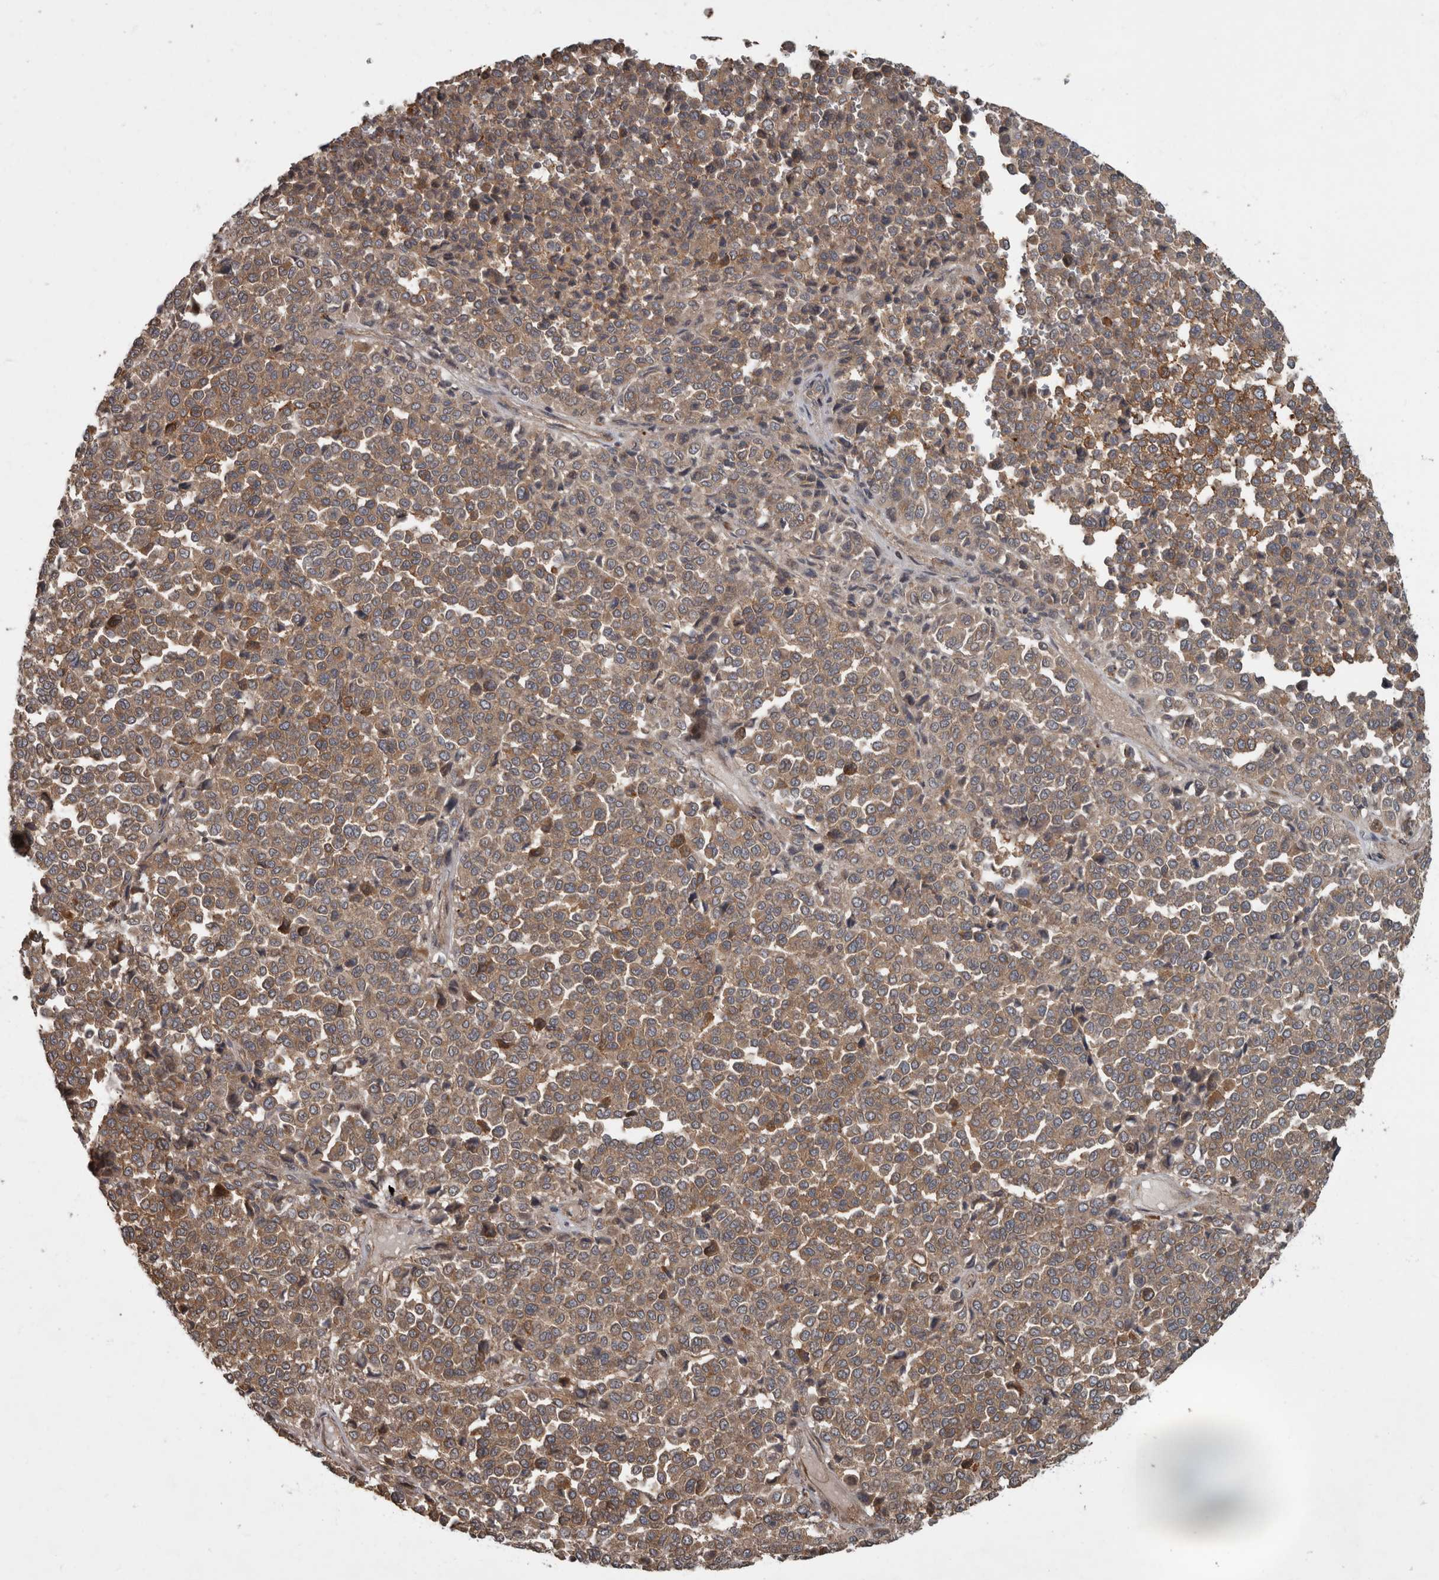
{"staining": {"intensity": "moderate", "quantity": ">75%", "location": "cytoplasmic/membranous"}, "tissue": "melanoma", "cell_type": "Tumor cells", "image_type": "cancer", "snomed": [{"axis": "morphology", "description": "Malignant melanoma, Metastatic site"}, {"axis": "topography", "description": "Pancreas"}], "caption": "Brown immunohistochemical staining in melanoma shows moderate cytoplasmic/membranous expression in about >75% of tumor cells.", "gene": "VEGFD", "patient": {"sex": "female", "age": 30}}